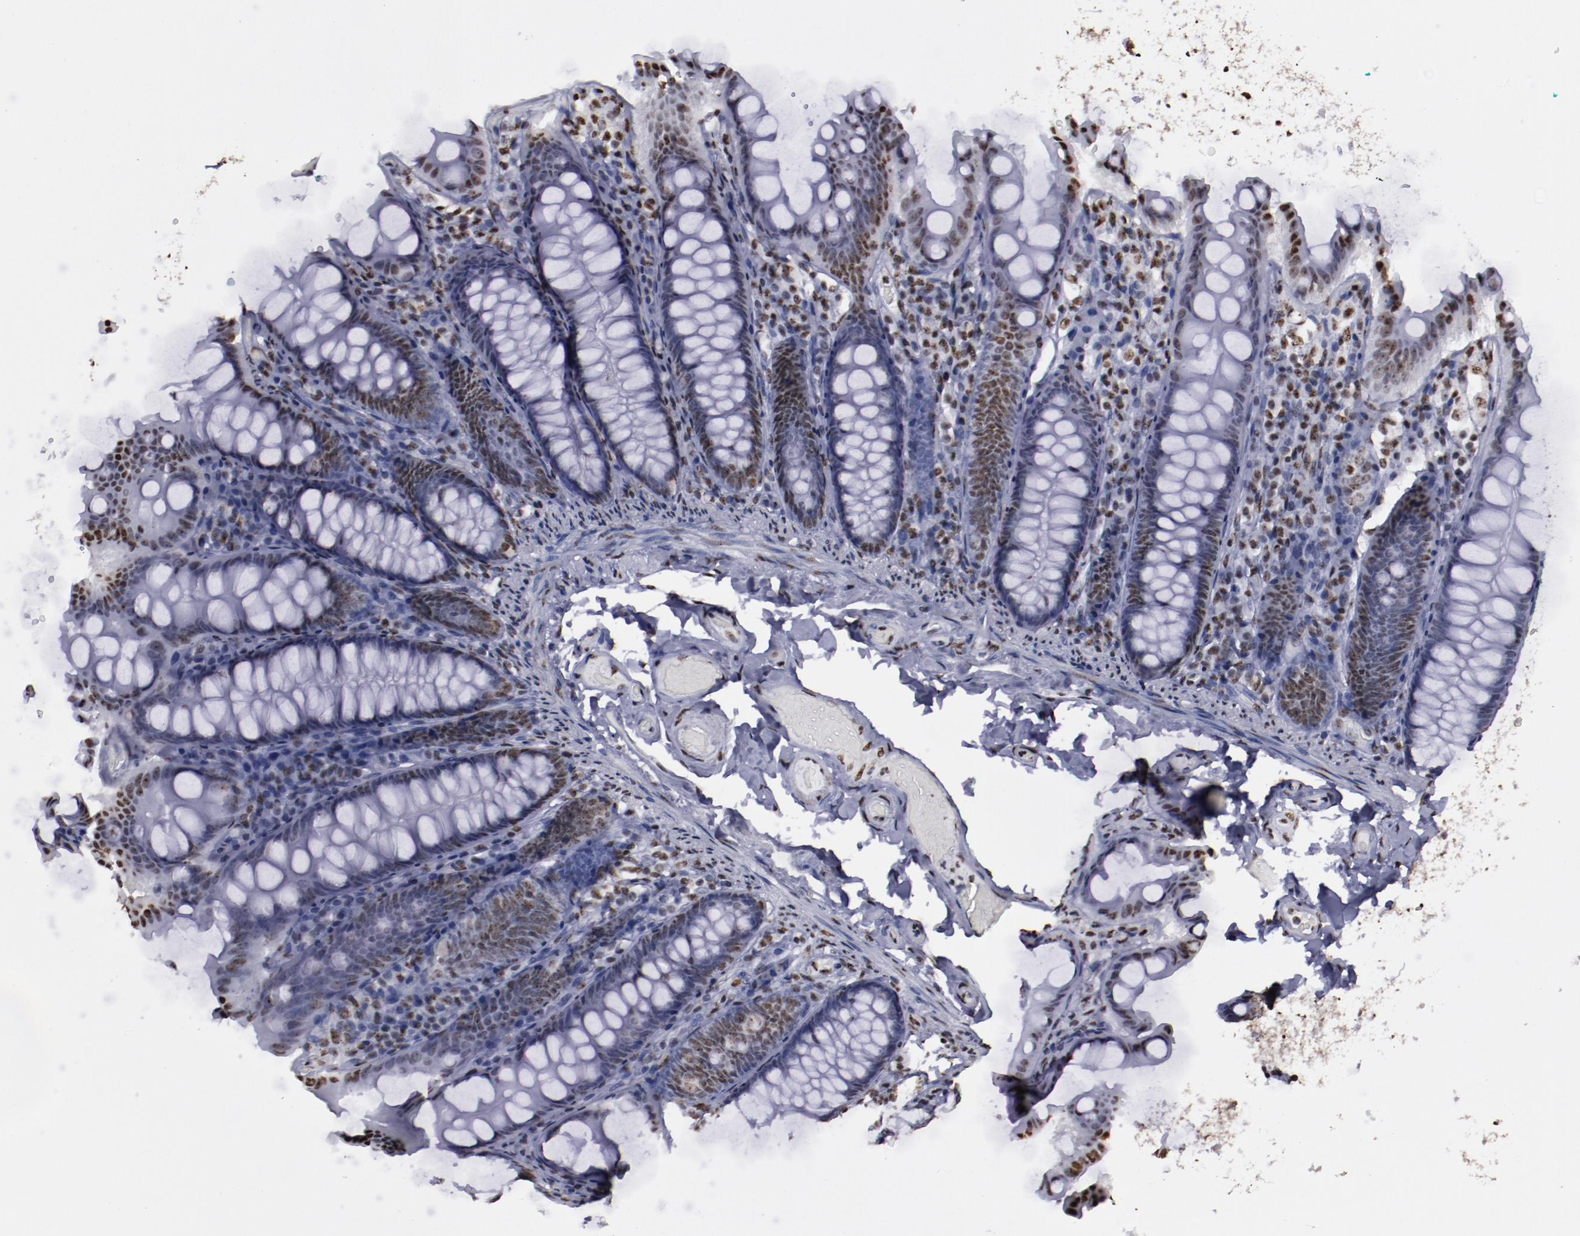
{"staining": {"intensity": "negative", "quantity": "none", "location": "none"}, "tissue": "colon", "cell_type": "Endothelial cells", "image_type": "normal", "snomed": [{"axis": "morphology", "description": "Normal tissue, NOS"}, {"axis": "topography", "description": "Colon"}], "caption": "Micrograph shows no significant protein positivity in endothelial cells of benign colon. The staining is performed using DAB brown chromogen with nuclei counter-stained in using hematoxylin.", "gene": "HNRNPA1L3", "patient": {"sex": "female", "age": 61}}